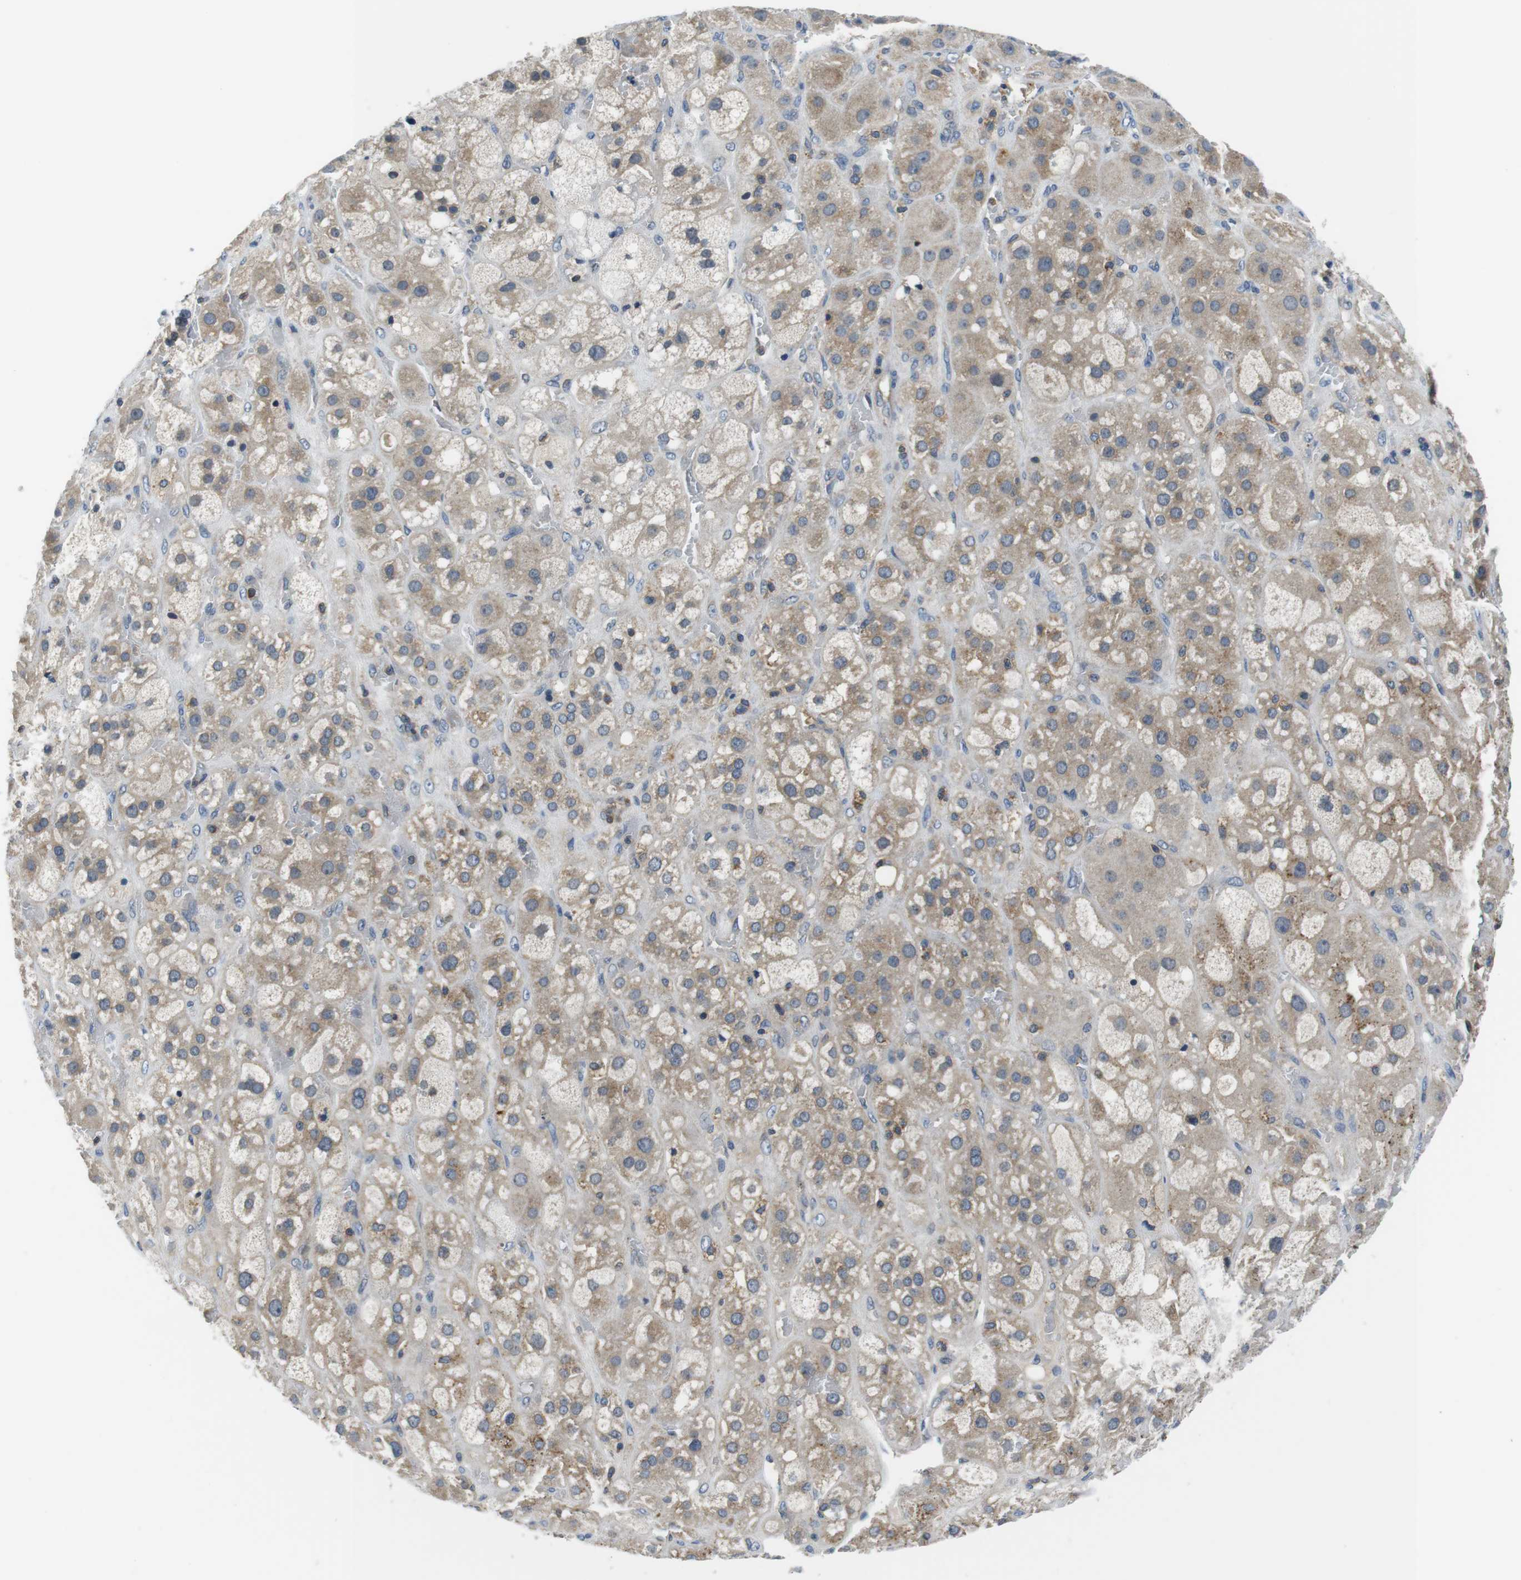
{"staining": {"intensity": "weak", "quantity": "25%-75%", "location": "cytoplasmic/membranous"}, "tissue": "adrenal gland", "cell_type": "Glandular cells", "image_type": "normal", "snomed": [{"axis": "morphology", "description": "Normal tissue, NOS"}, {"axis": "topography", "description": "Adrenal gland"}], "caption": "Immunohistochemical staining of benign adrenal gland reveals low levels of weak cytoplasmic/membranous staining in approximately 25%-75% of glandular cells. (DAB (3,3'-diaminobenzidine) IHC, brown staining for protein, blue staining for nuclei).", "gene": "PIK3CD", "patient": {"sex": "female", "age": 47}}